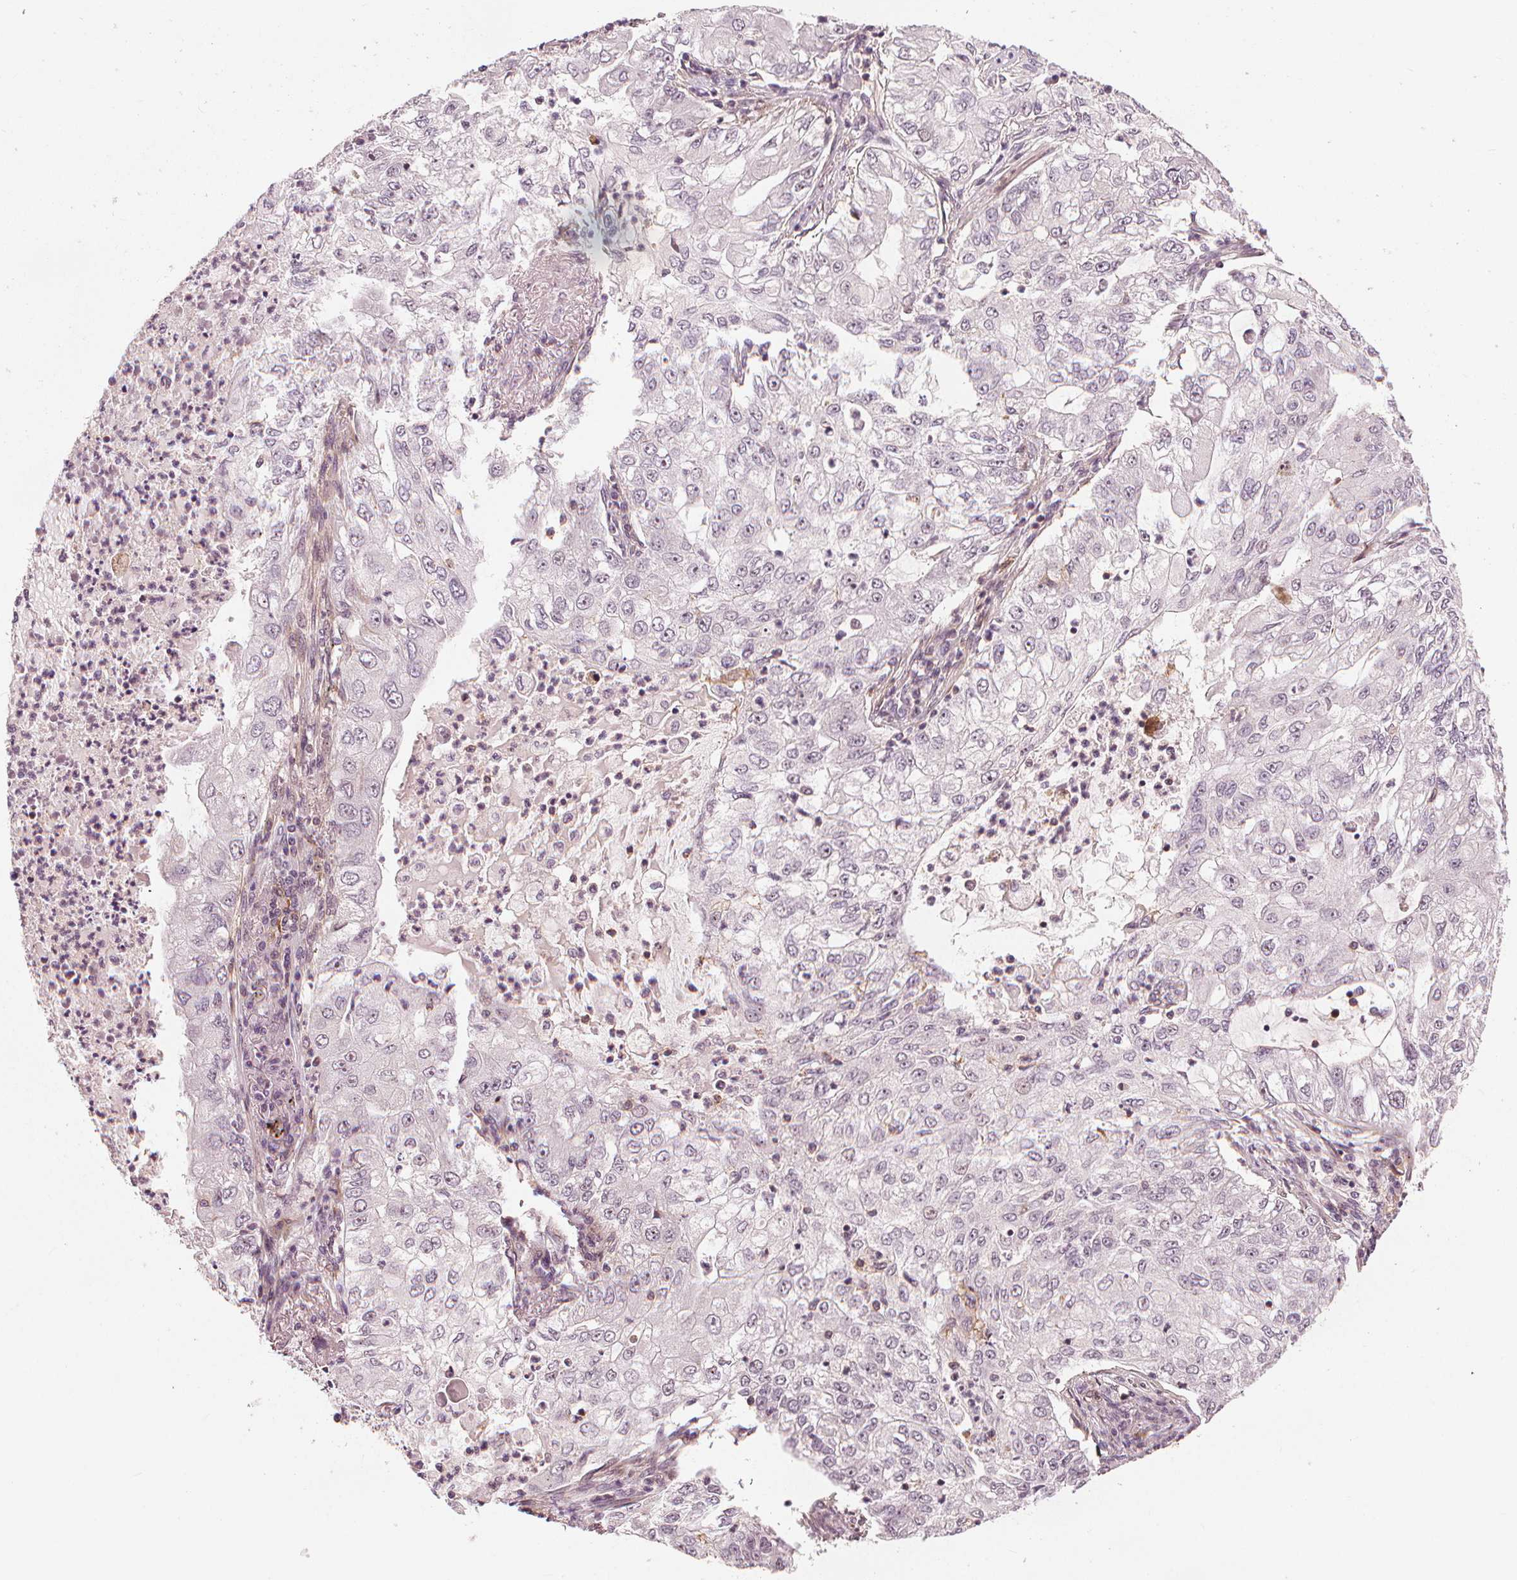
{"staining": {"intensity": "negative", "quantity": "none", "location": "none"}, "tissue": "lung cancer", "cell_type": "Tumor cells", "image_type": "cancer", "snomed": [{"axis": "morphology", "description": "Adenocarcinoma, NOS"}, {"axis": "topography", "description": "Lung"}], "caption": "This is a micrograph of immunohistochemistry (IHC) staining of lung adenocarcinoma, which shows no expression in tumor cells.", "gene": "SLC34A1", "patient": {"sex": "female", "age": 73}}